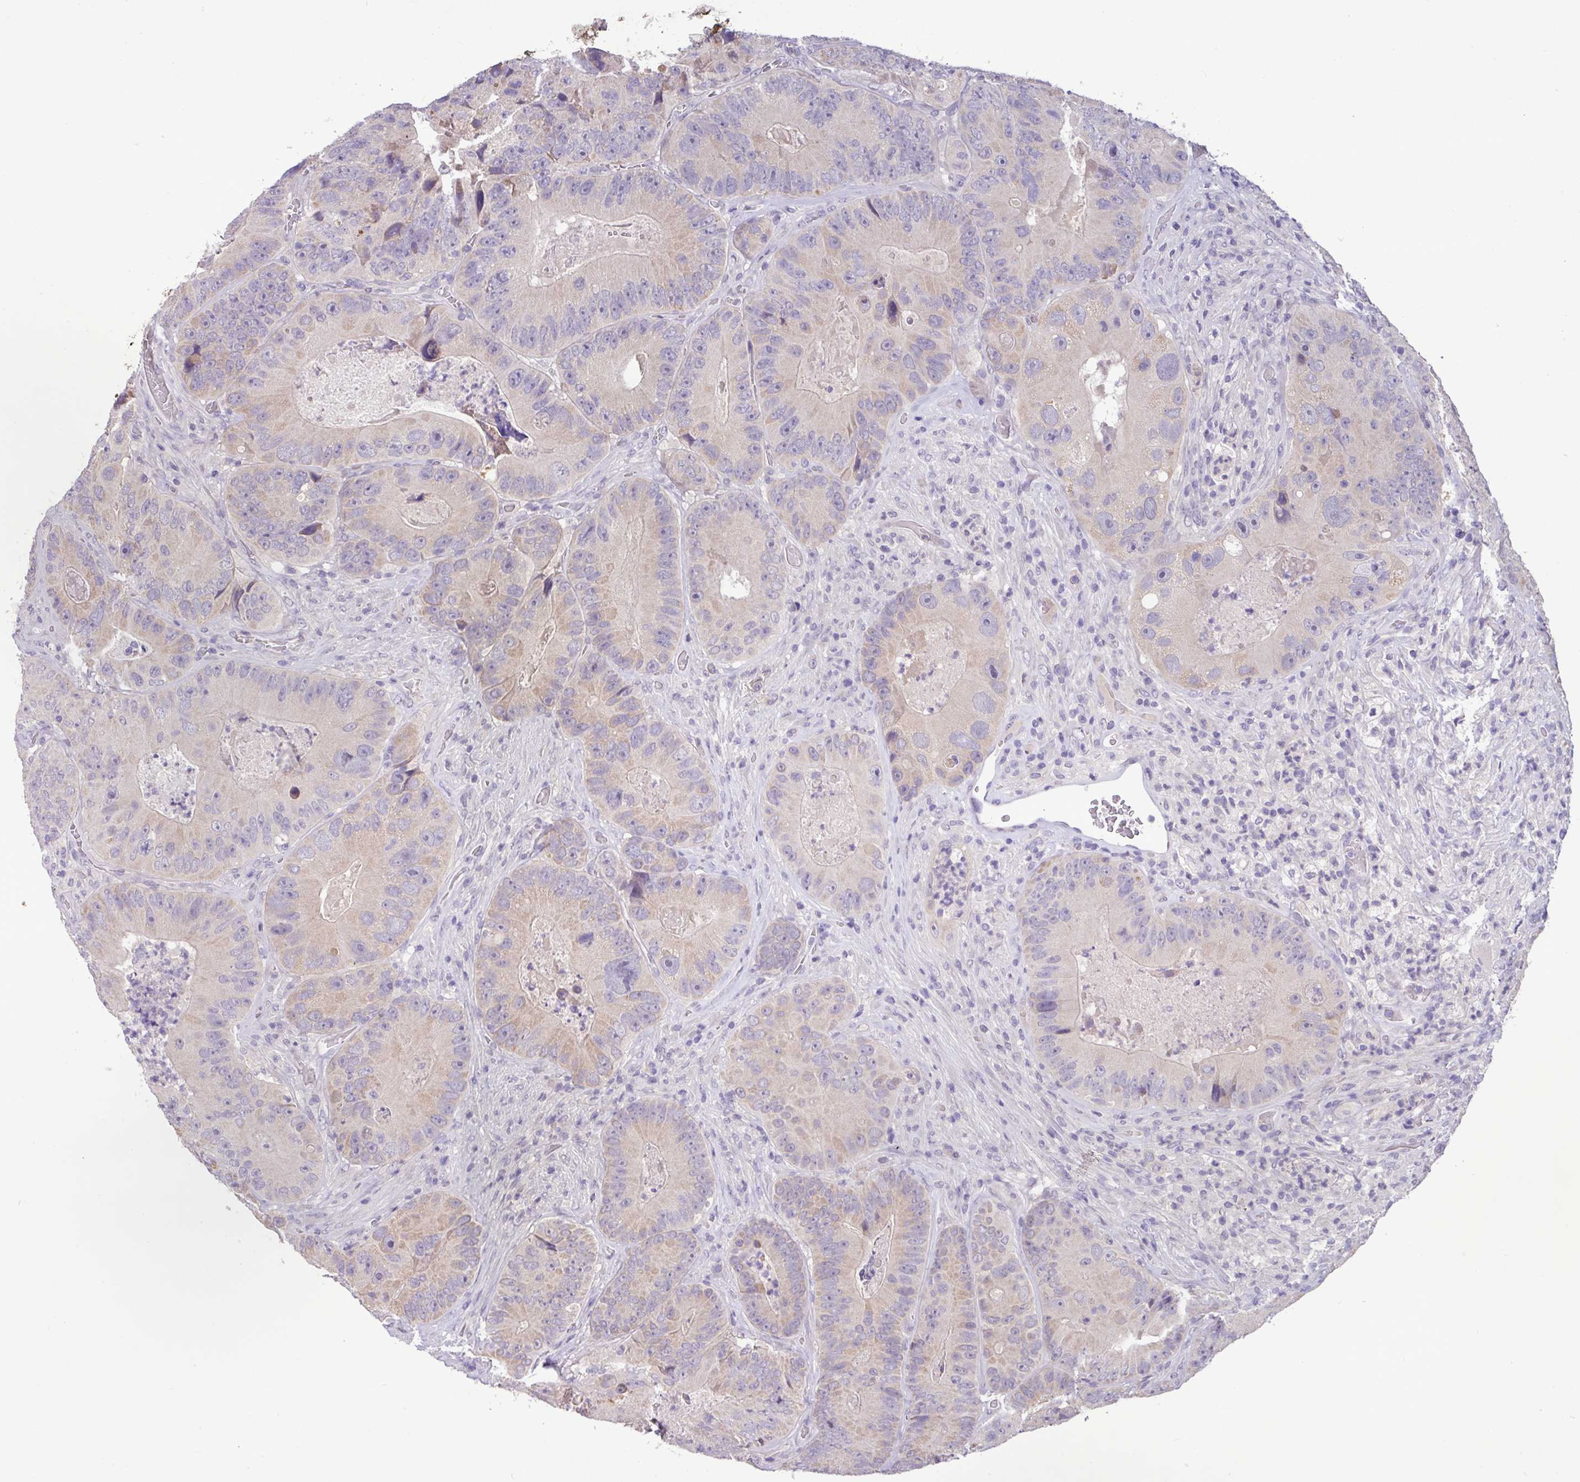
{"staining": {"intensity": "weak", "quantity": "<25%", "location": "cytoplasmic/membranous"}, "tissue": "colorectal cancer", "cell_type": "Tumor cells", "image_type": "cancer", "snomed": [{"axis": "morphology", "description": "Adenocarcinoma, NOS"}, {"axis": "topography", "description": "Colon"}], "caption": "IHC image of colorectal adenocarcinoma stained for a protein (brown), which exhibits no expression in tumor cells.", "gene": "PAX8", "patient": {"sex": "female", "age": 86}}